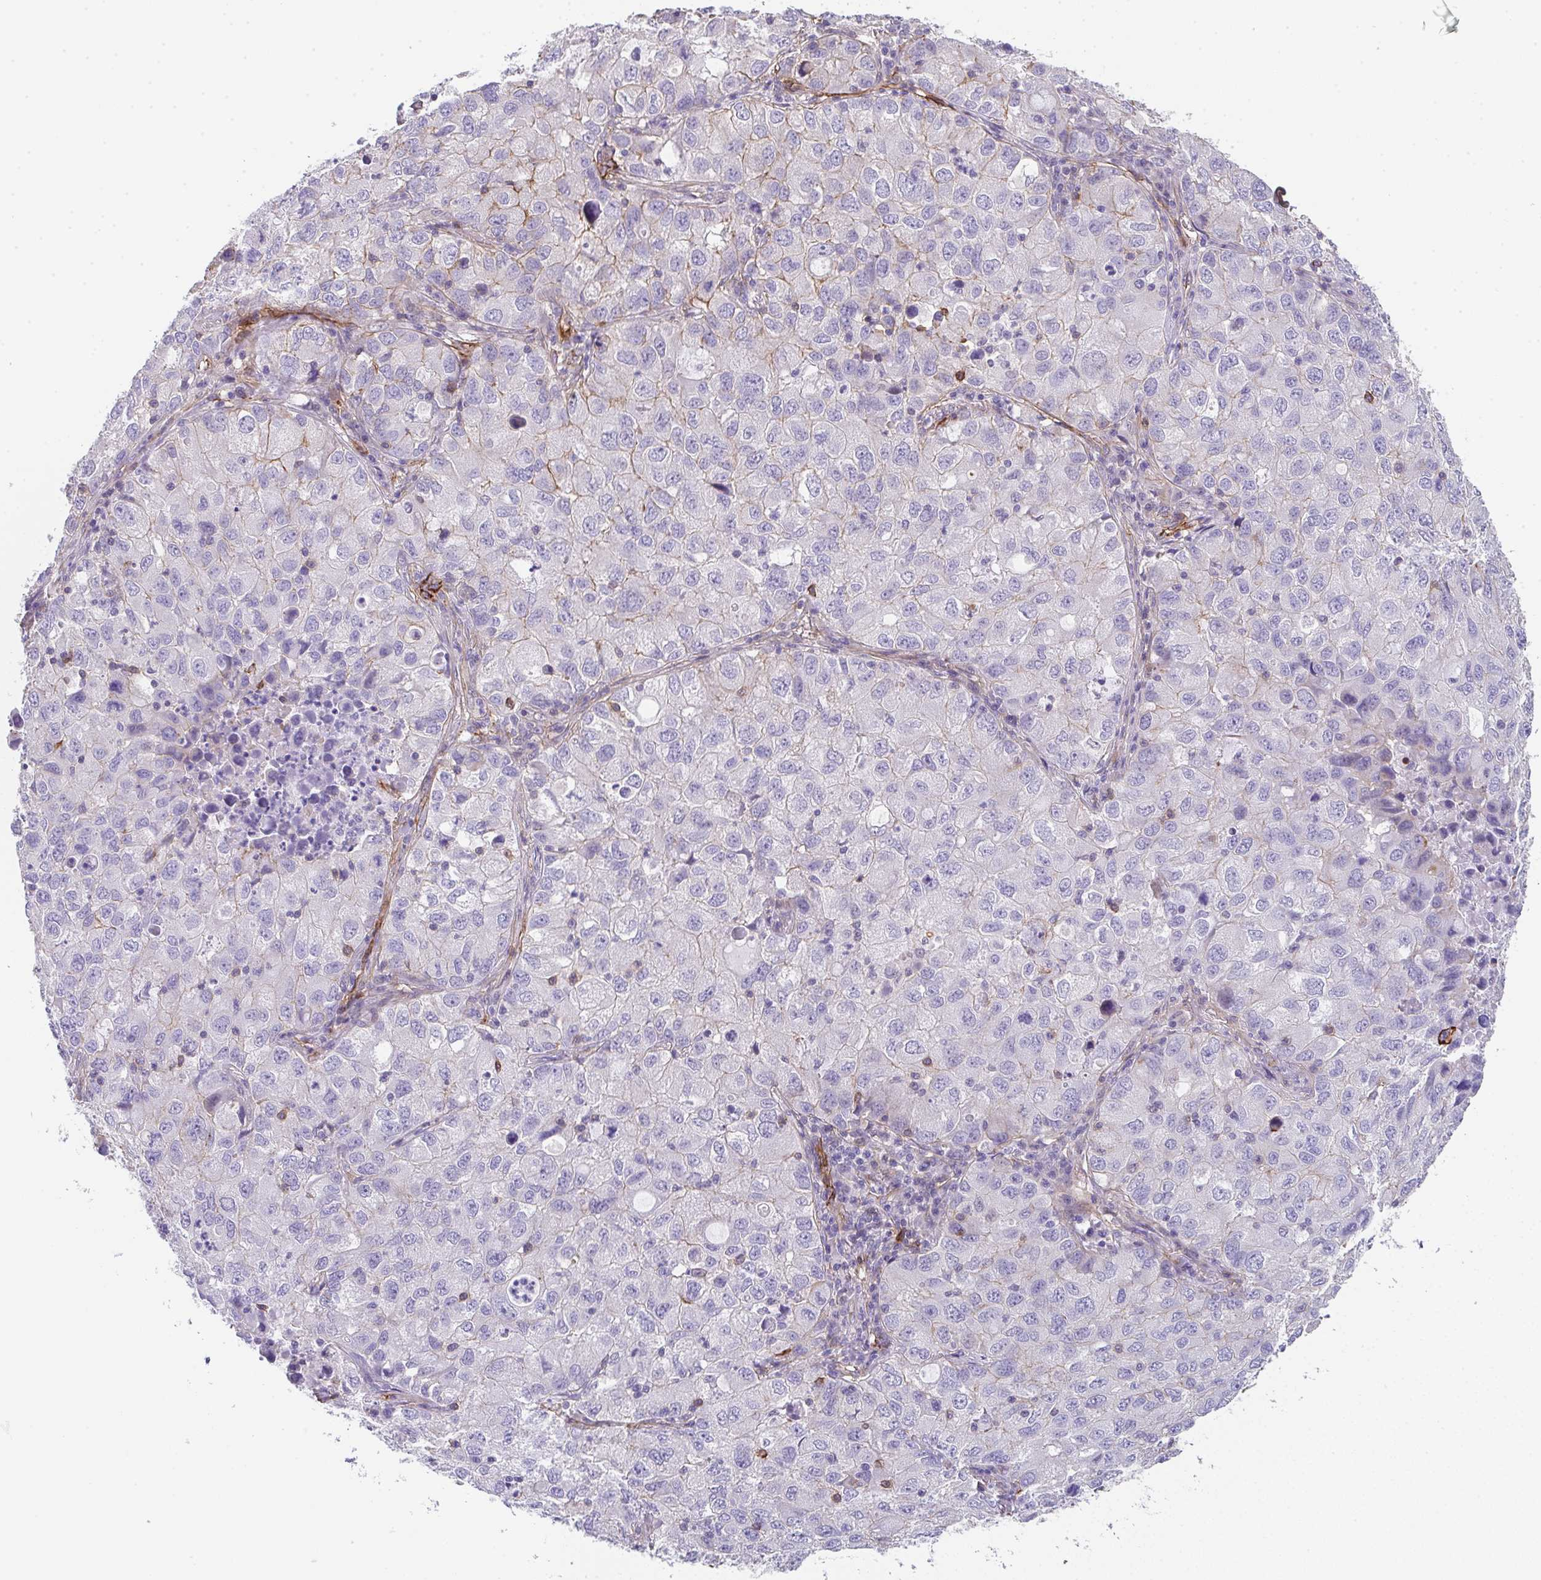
{"staining": {"intensity": "negative", "quantity": "none", "location": "none"}, "tissue": "lung cancer", "cell_type": "Tumor cells", "image_type": "cancer", "snomed": [{"axis": "morphology", "description": "Normal morphology"}, {"axis": "morphology", "description": "Adenocarcinoma, NOS"}, {"axis": "topography", "description": "Lymph node"}, {"axis": "topography", "description": "Lung"}], "caption": "Protein analysis of lung cancer demonstrates no significant positivity in tumor cells.", "gene": "DBN1", "patient": {"sex": "female", "age": 51}}